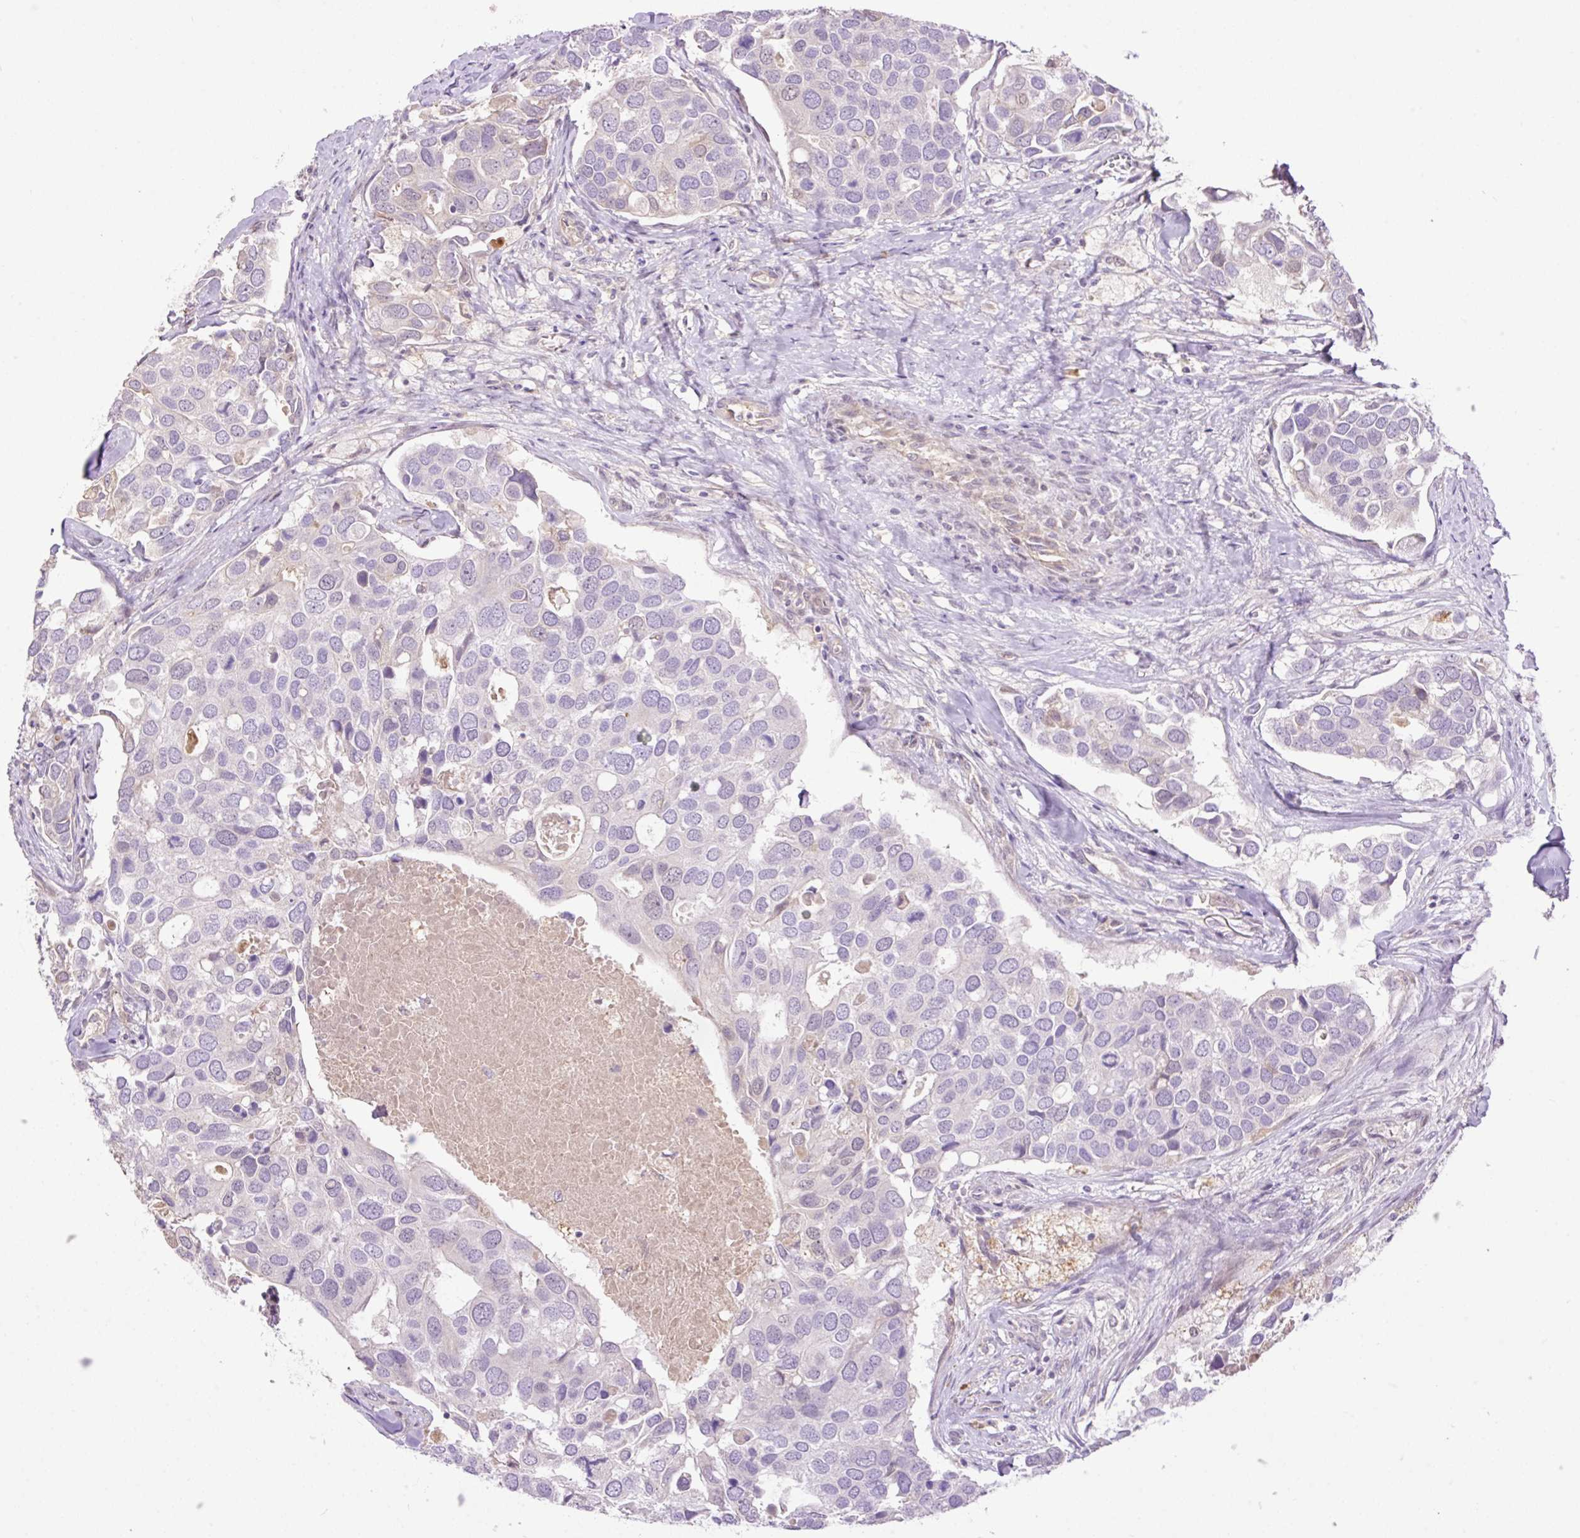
{"staining": {"intensity": "negative", "quantity": "none", "location": "none"}, "tissue": "breast cancer", "cell_type": "Tumor cells", "image_type": "cancer", "snomed": [{"axis": "morphology", "description": "Duct carcinoma"}, {"axis": "topography", "description": "Breast"}], "caption": "Immunohistochemistry of human breast cancer (invasive ductal carcinoma) exhibits no positivity in tumor cells.", "gene": "HABP4", "patient": {"sex": "female", "age": 83}}